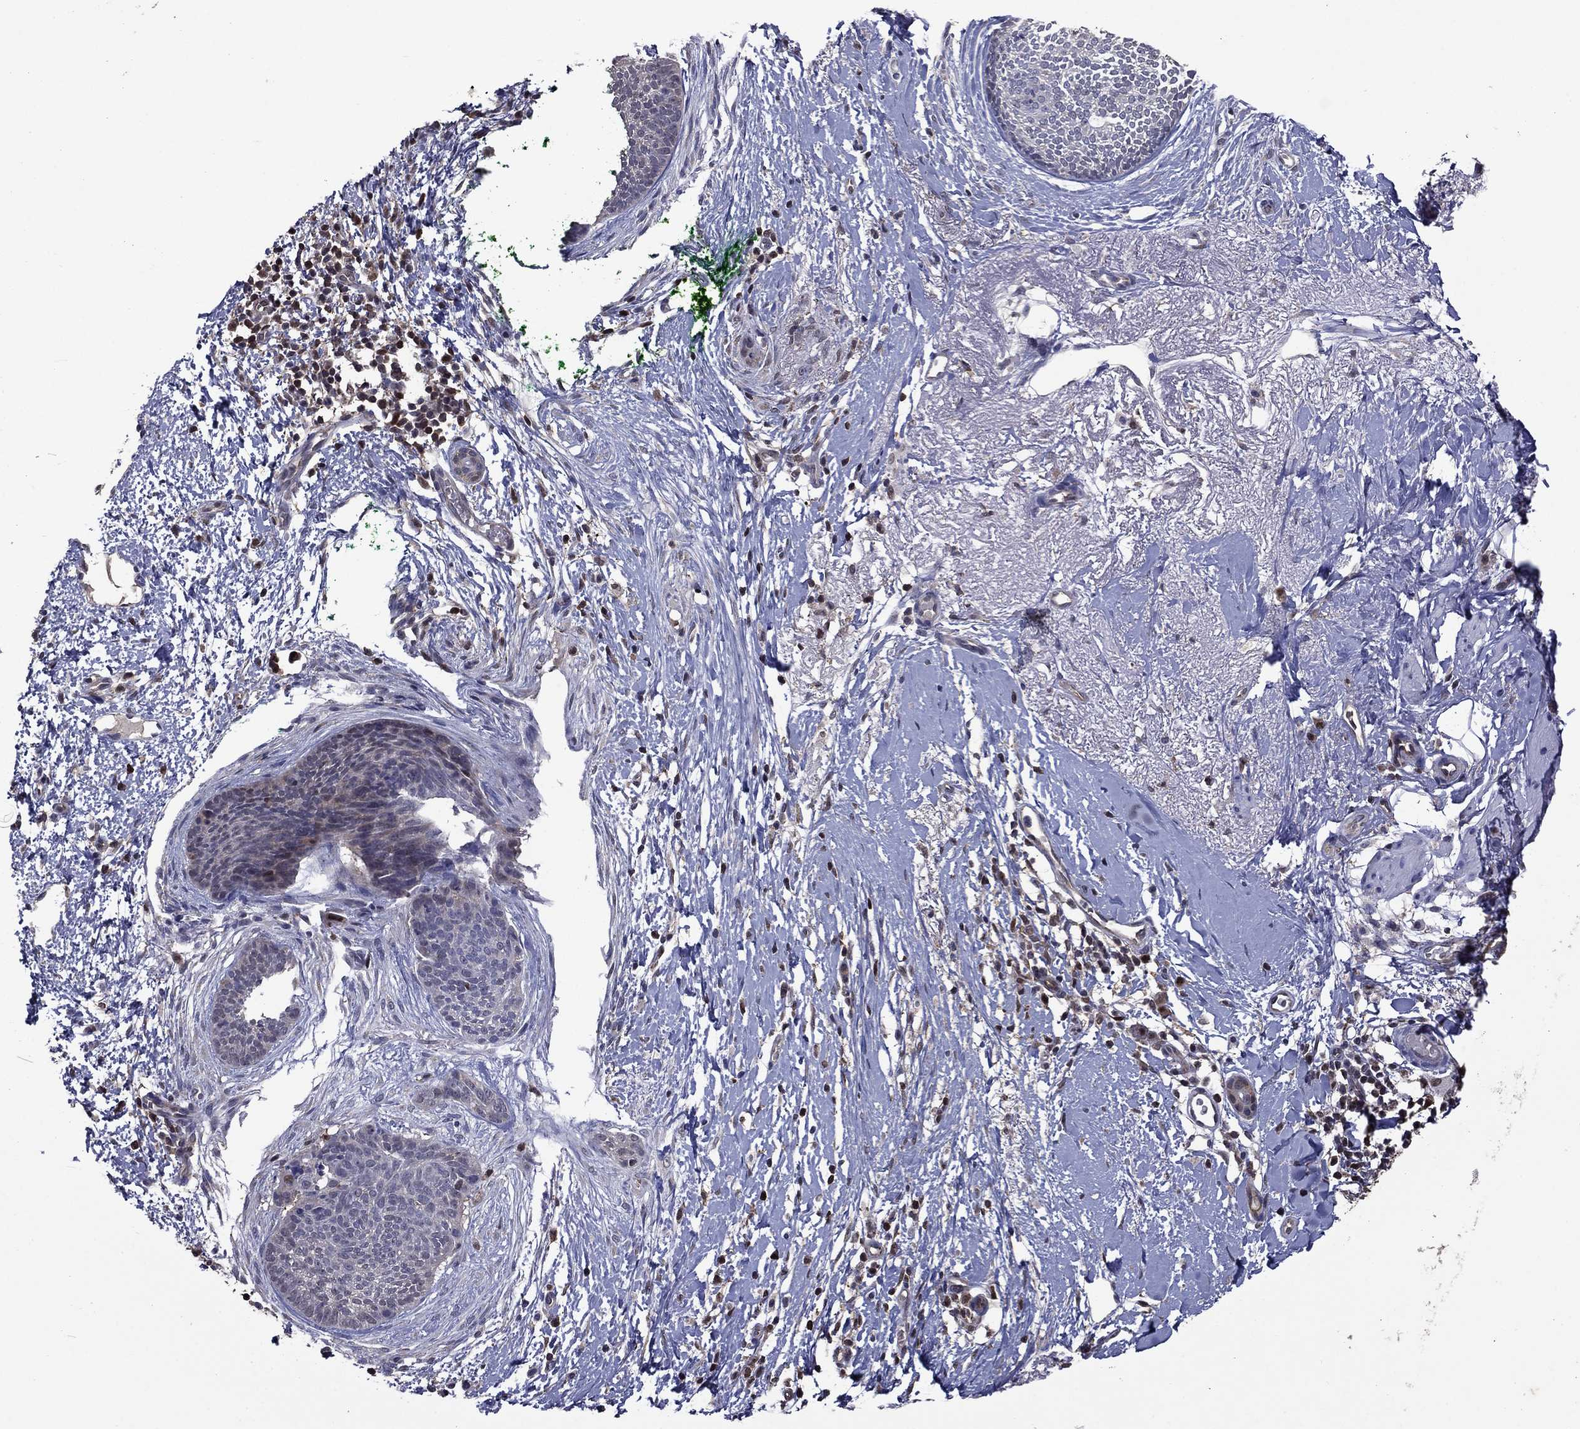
{"staining": {"intensity": "negative", "quantity": "none", "location": "none"}, "tissue": "skin cancer", "cell_type": "Tumor cells", "image_type": "cancer", "snomed": [{"axis": "morphology", "description": "Basal cell carcinoma"}, {"axis": "topography", "description": "Skin"}], "caption": "IHC histopathology image of neoplastic tissue: skin basal cell carcinoma stained with DAB (3,3'-diaminobenzidine) demonstrates no significant protein positivity in tumor cells.", "gene": "APPBP2", "patient": {"sex": "female", "age": 65}}